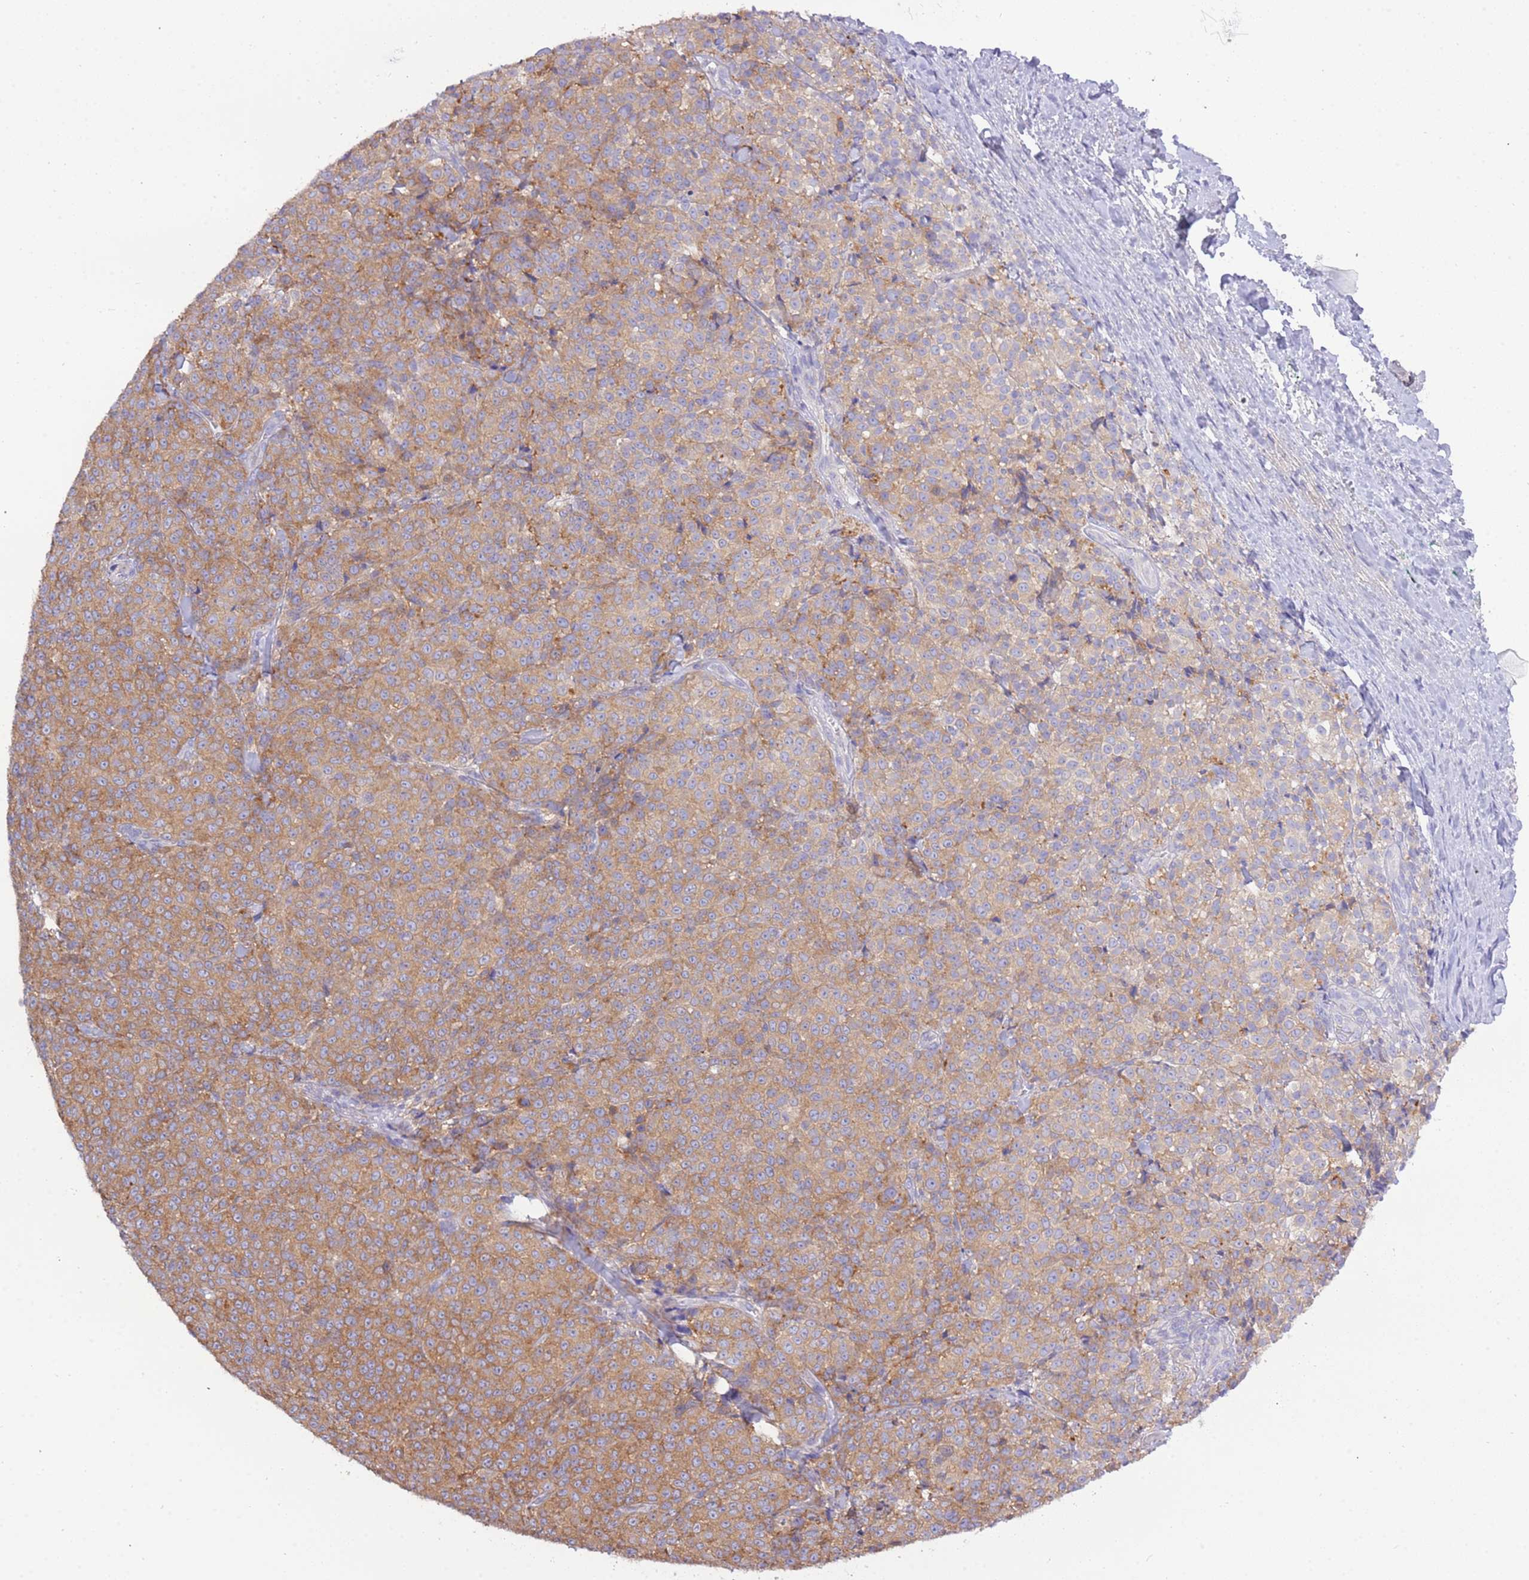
{"staining": {"intensity": "moderate", "quantity": ">75%", "location": "cytoplasmic/membranous"}, "tissue": "melanoma", "cell_type": "Tumor cells", "image_type": "cancer", "snomed": [{"axis": "morphology", "description": "Normal tissue, NOS"}, {"axis": "morphology", "description": "Malignant melanoma, NOS"}, {"axis": "topography", "description": "Skin"}], "caption": "Tumor cells reveal medium levels of moderate cytoplasmic/membranous expression in approximately >75% of cells in human melanoma. (DAB IHC, brown staining for protein, blue staining for nuclei).", "gene": "STIP1", "patient": {"sex": "female", "age": 34}}